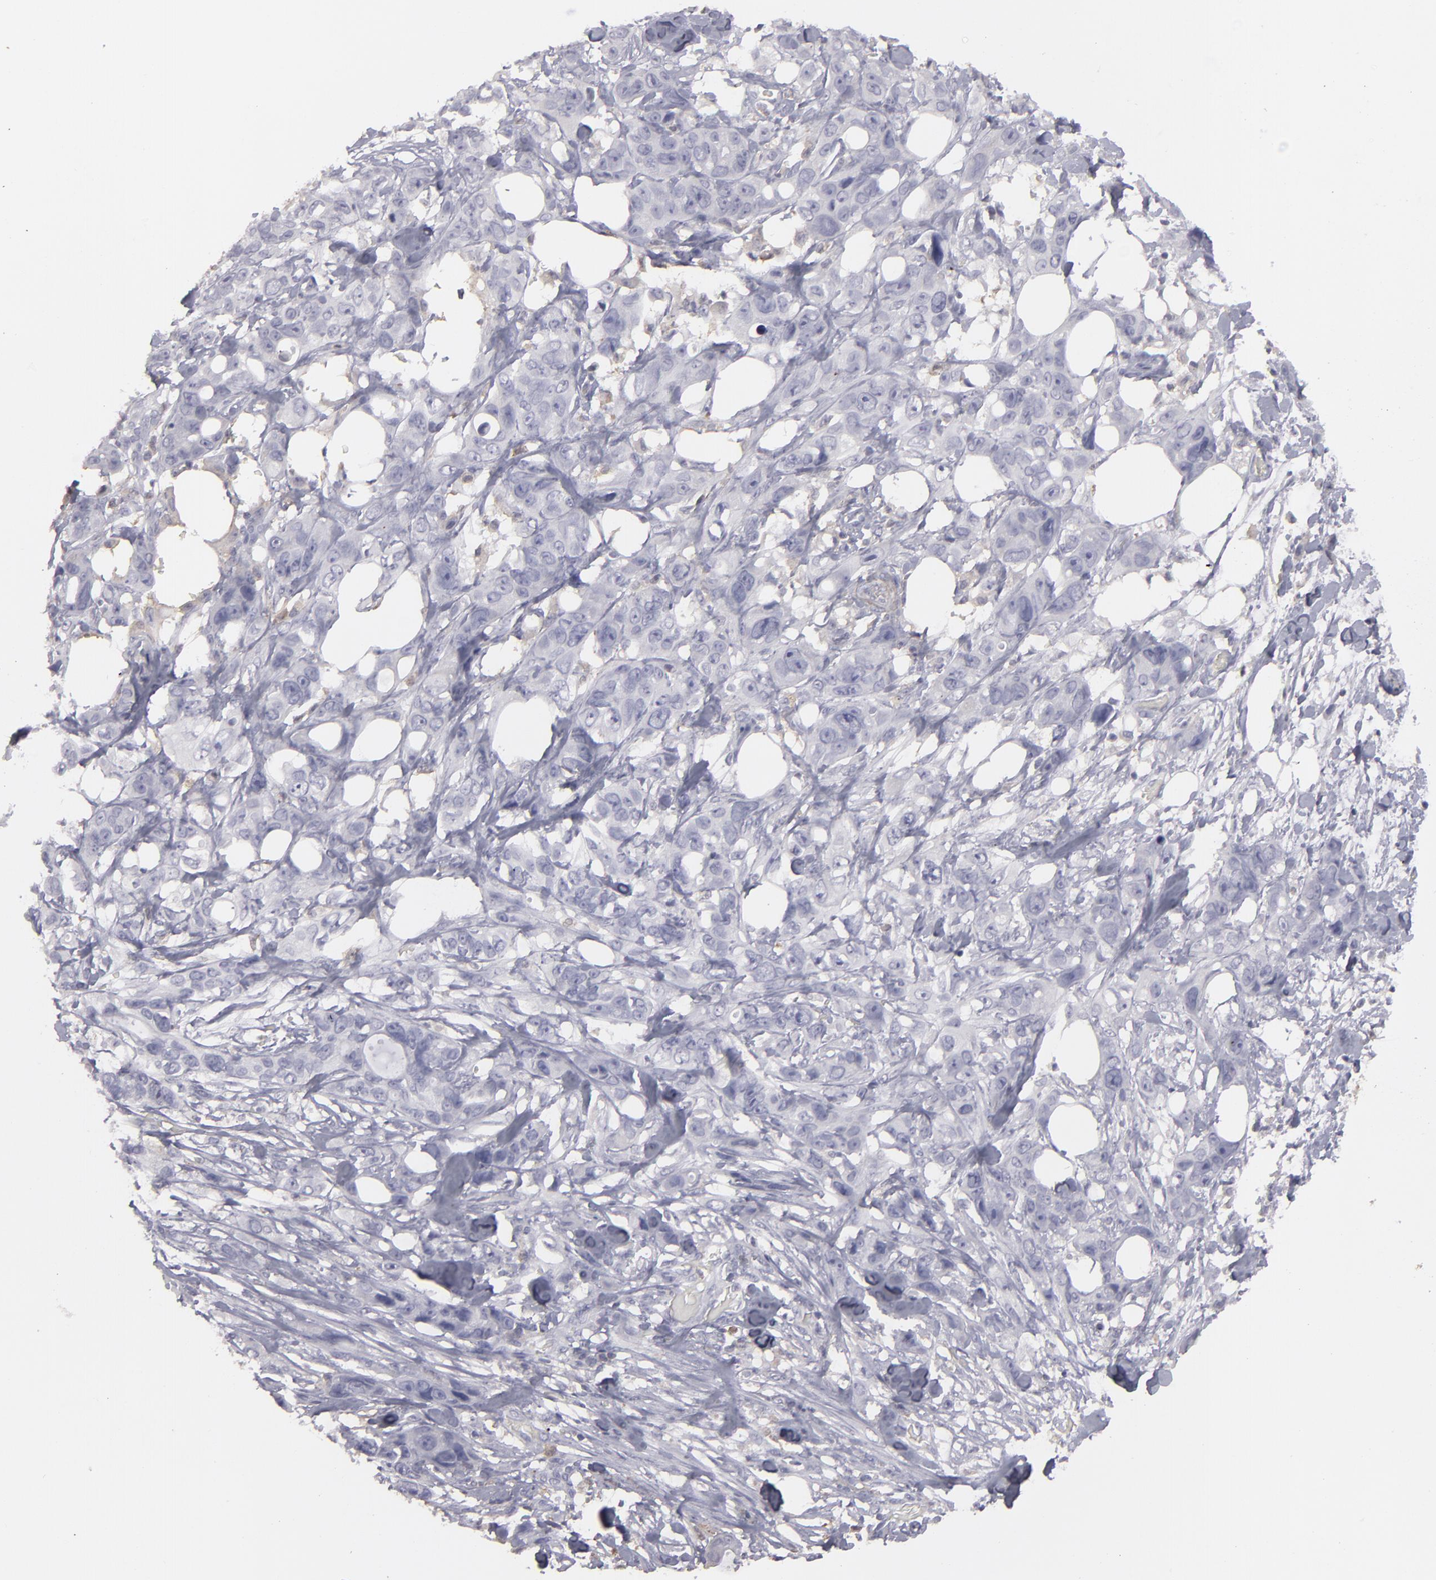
{"staining": {"intensity": "weak", "quantity": "<25%", "location": "cytoplasmic/membranous"}, "tissue": "stomach cancer", "cell_type": "Tumor cells", "image_type": "cancer", "snomed": [{"axis": "morphology", "description": "Adenocarcinoma, NOS"}, {"axis": "topography", "description": "Stomach, upper"}], "caption": "Immunohistochemistry (IHC) of human adenocarcinoma (stomach) exhibits no expression in tumor cells.", "gene": "SEMA3G", "patient": {"sex": "male", "age": 47}}